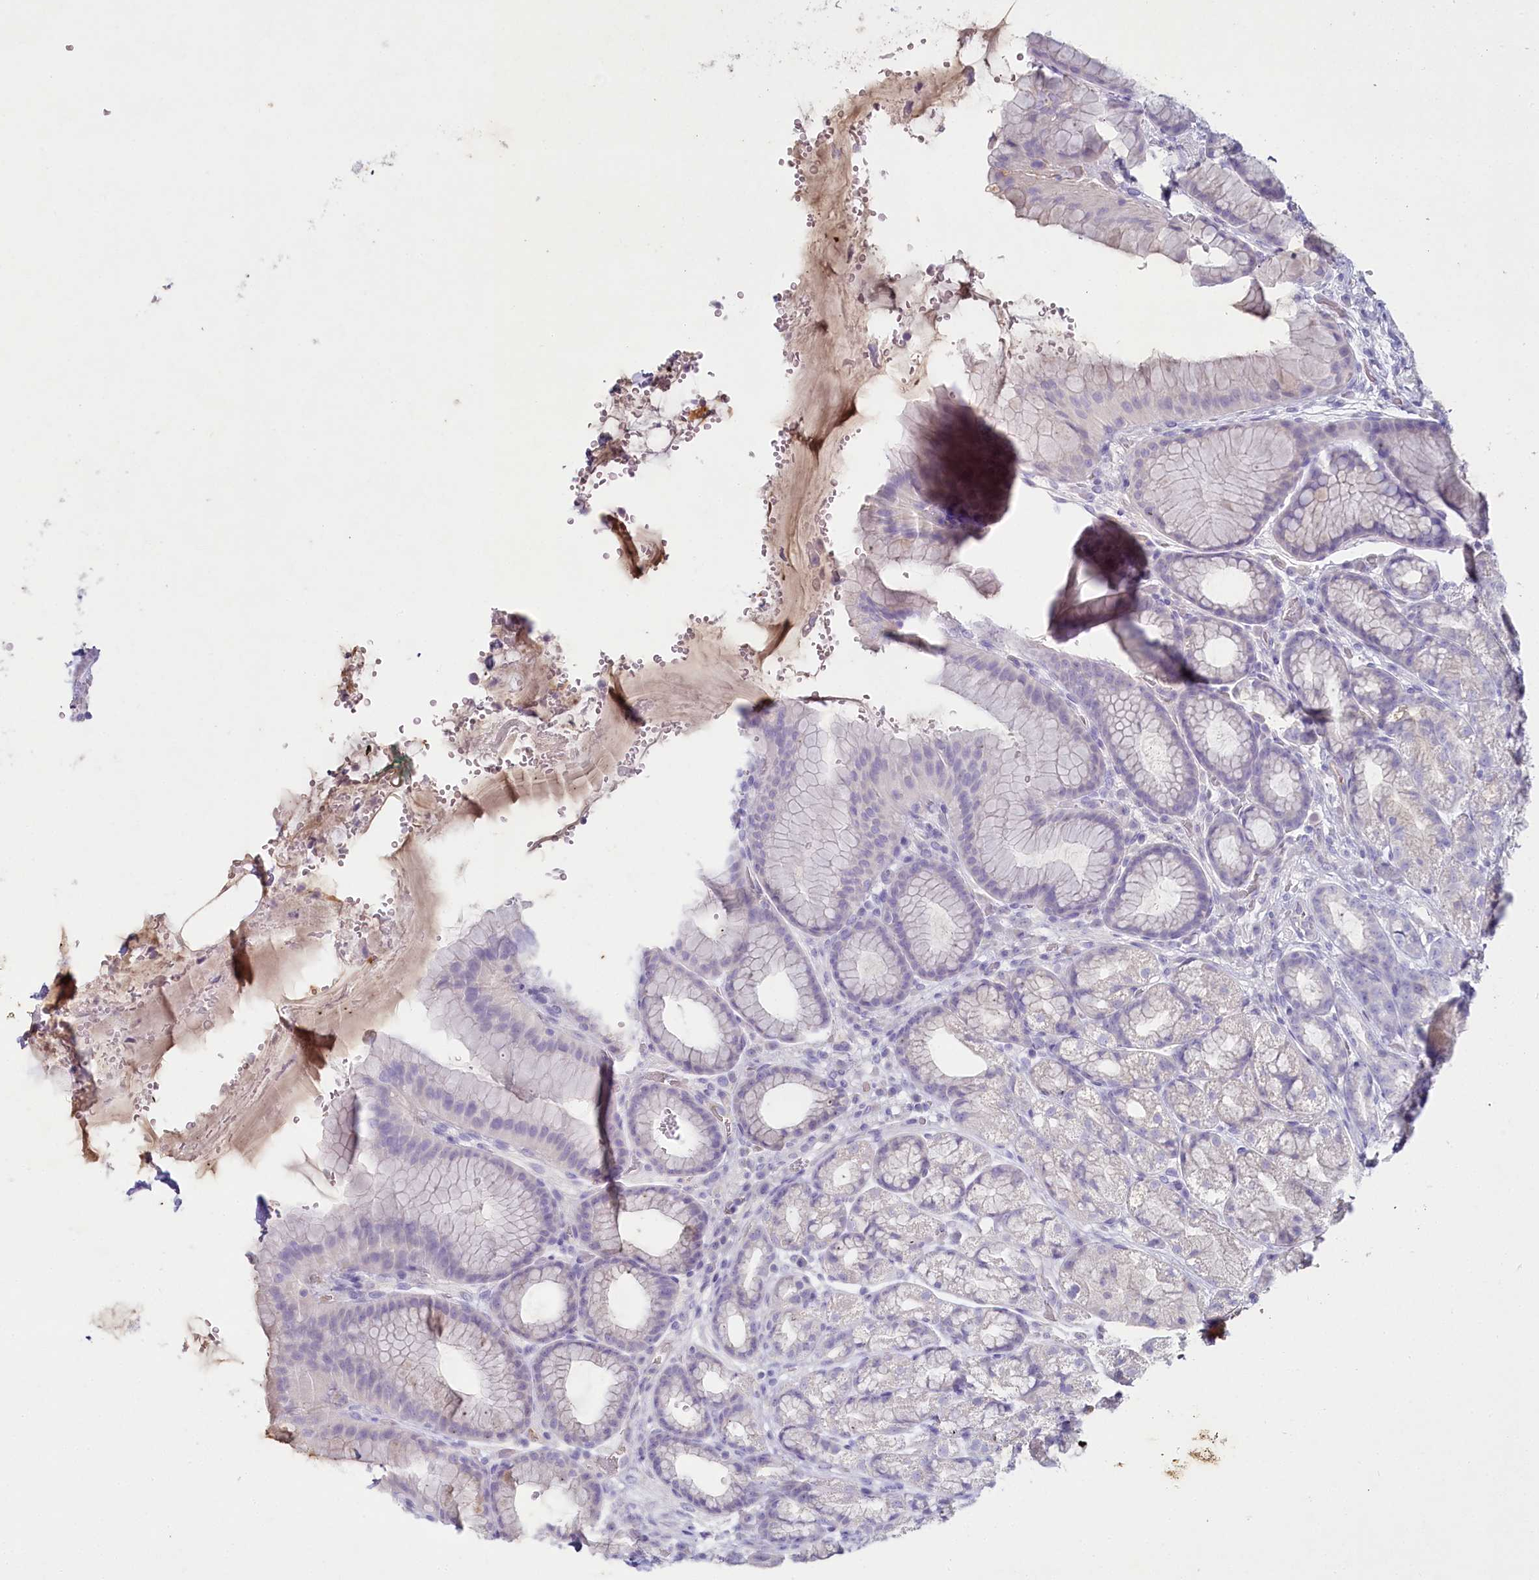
{"staining": {"intensity": "negative", "quantity": "none", "location": "none"}, "tissue": "stomach", "cell_type": "Glandular cells", "image_type": "normal", "snomed": [{"axis": "morphology", "description": "Normal tissue, NOS"}, {"axis": "morphology", "description": "Adenocarcinoma, NOS"}, {"axis": "topography", "description": "Stomach"}], "caption": "Photomicrograph shows no protein staining in glandular cells of unremarkable stomach.", "gene": "HPD", "patient": {"sex": "male", "age": 57}}